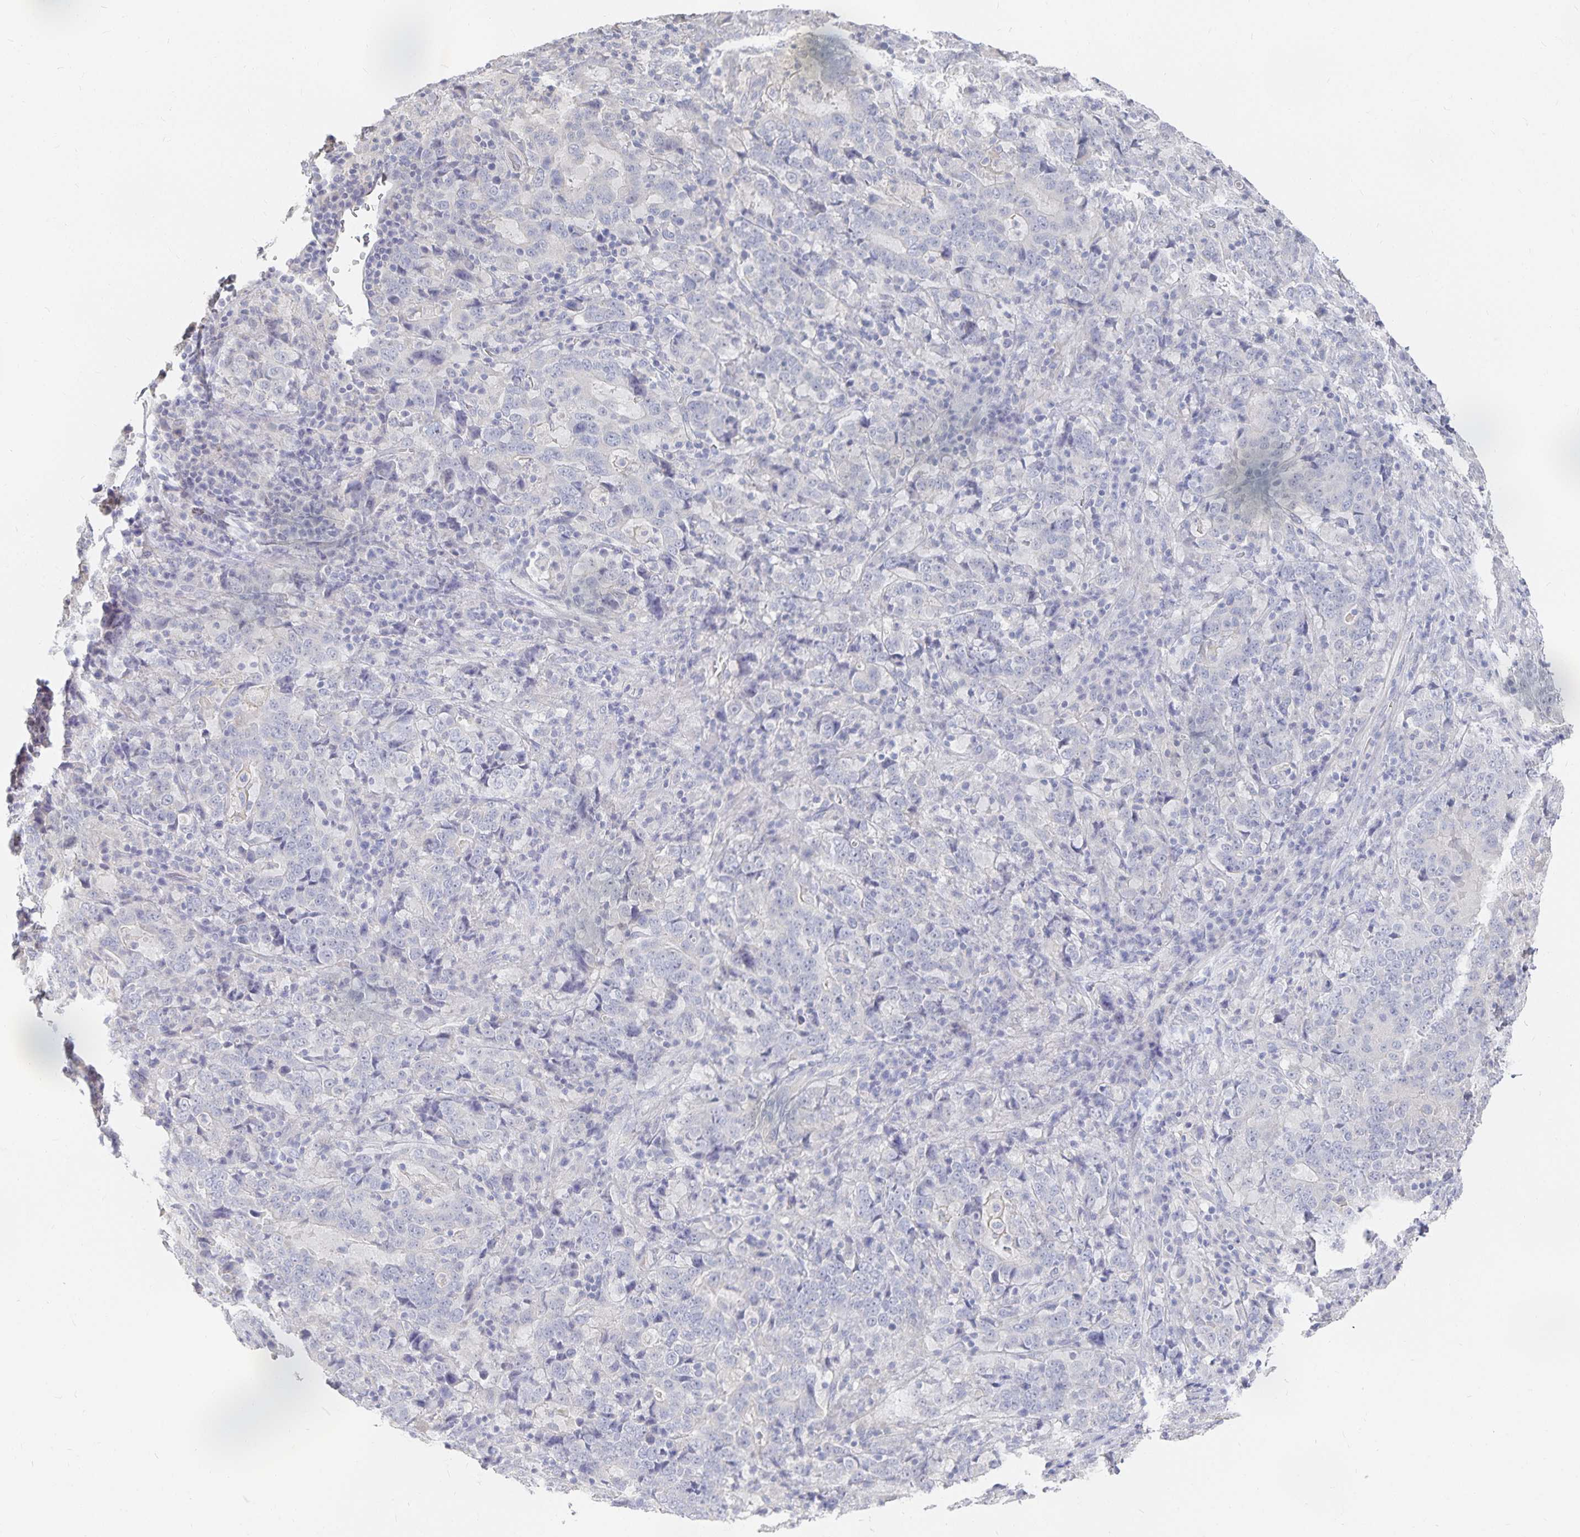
{"staining": {"intensity": "negative", "quantity": "none", "location": "none"}, "tissue": "stomach cancer", "cell_type": "Tumor cells", "image_type": "cancer", "snomed": [{"axis": "morphology", "description": "Normal tissue, NOS"}, {"axis": "morphology", "description": "Adenocarcinoma, NOS"}, {"axis": "topography", "description": "Stomach, upper"}, {"axis": "topography", "description": "Stomach"}], "caption": "Human stomach cancer (adenocarcinoma) stained for a protein using IHC shows no positivity in tumor cells.", "gene": "DNAH9", "patient": {"sex": "male", "age": 59}}